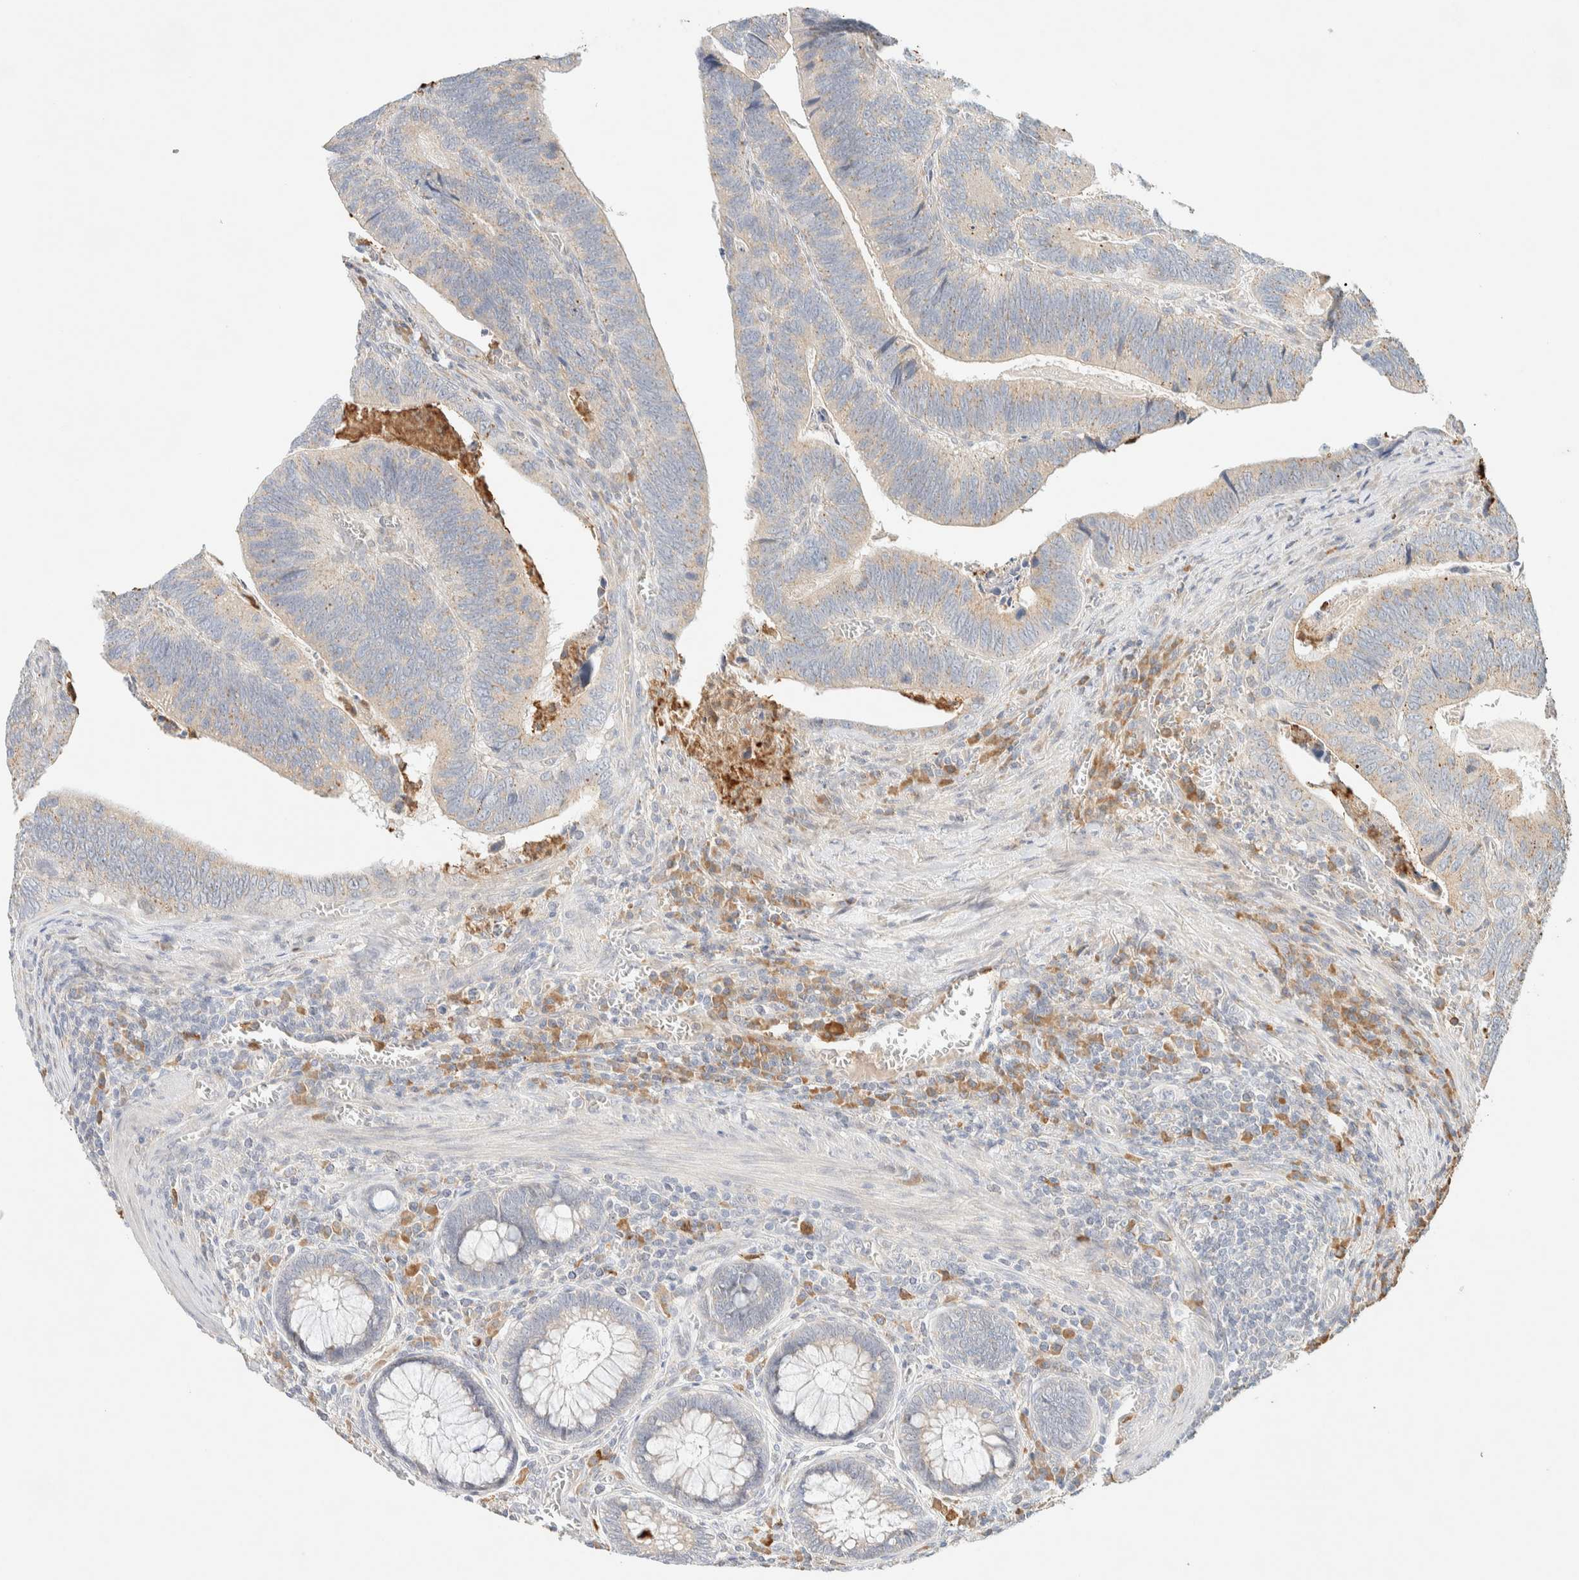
{"staining": {"intensity": "weak", "quantity": ">75%", "location": "cytoplasmic/membranous"}, "tissue": "colorectal cancer", "cell_type": "Tumor cells", "image_type": "cancer", "snomed": [{"axis": "morphology", "description": "Inflammation, NOS"}, {"axis": "morphology", "description": "Adenocarcinoma, NOS"}, {"axis": "topography", "description": "Colon"}], "caption": "The photomicrograph displays immunohistochemical staining of colorectal cancer. There is weak cytoplasmic/membranous positivity is present in about >75% of tumor cells.", "gene": "TTC3", "patient": {"sex": "male", "age": 72}}